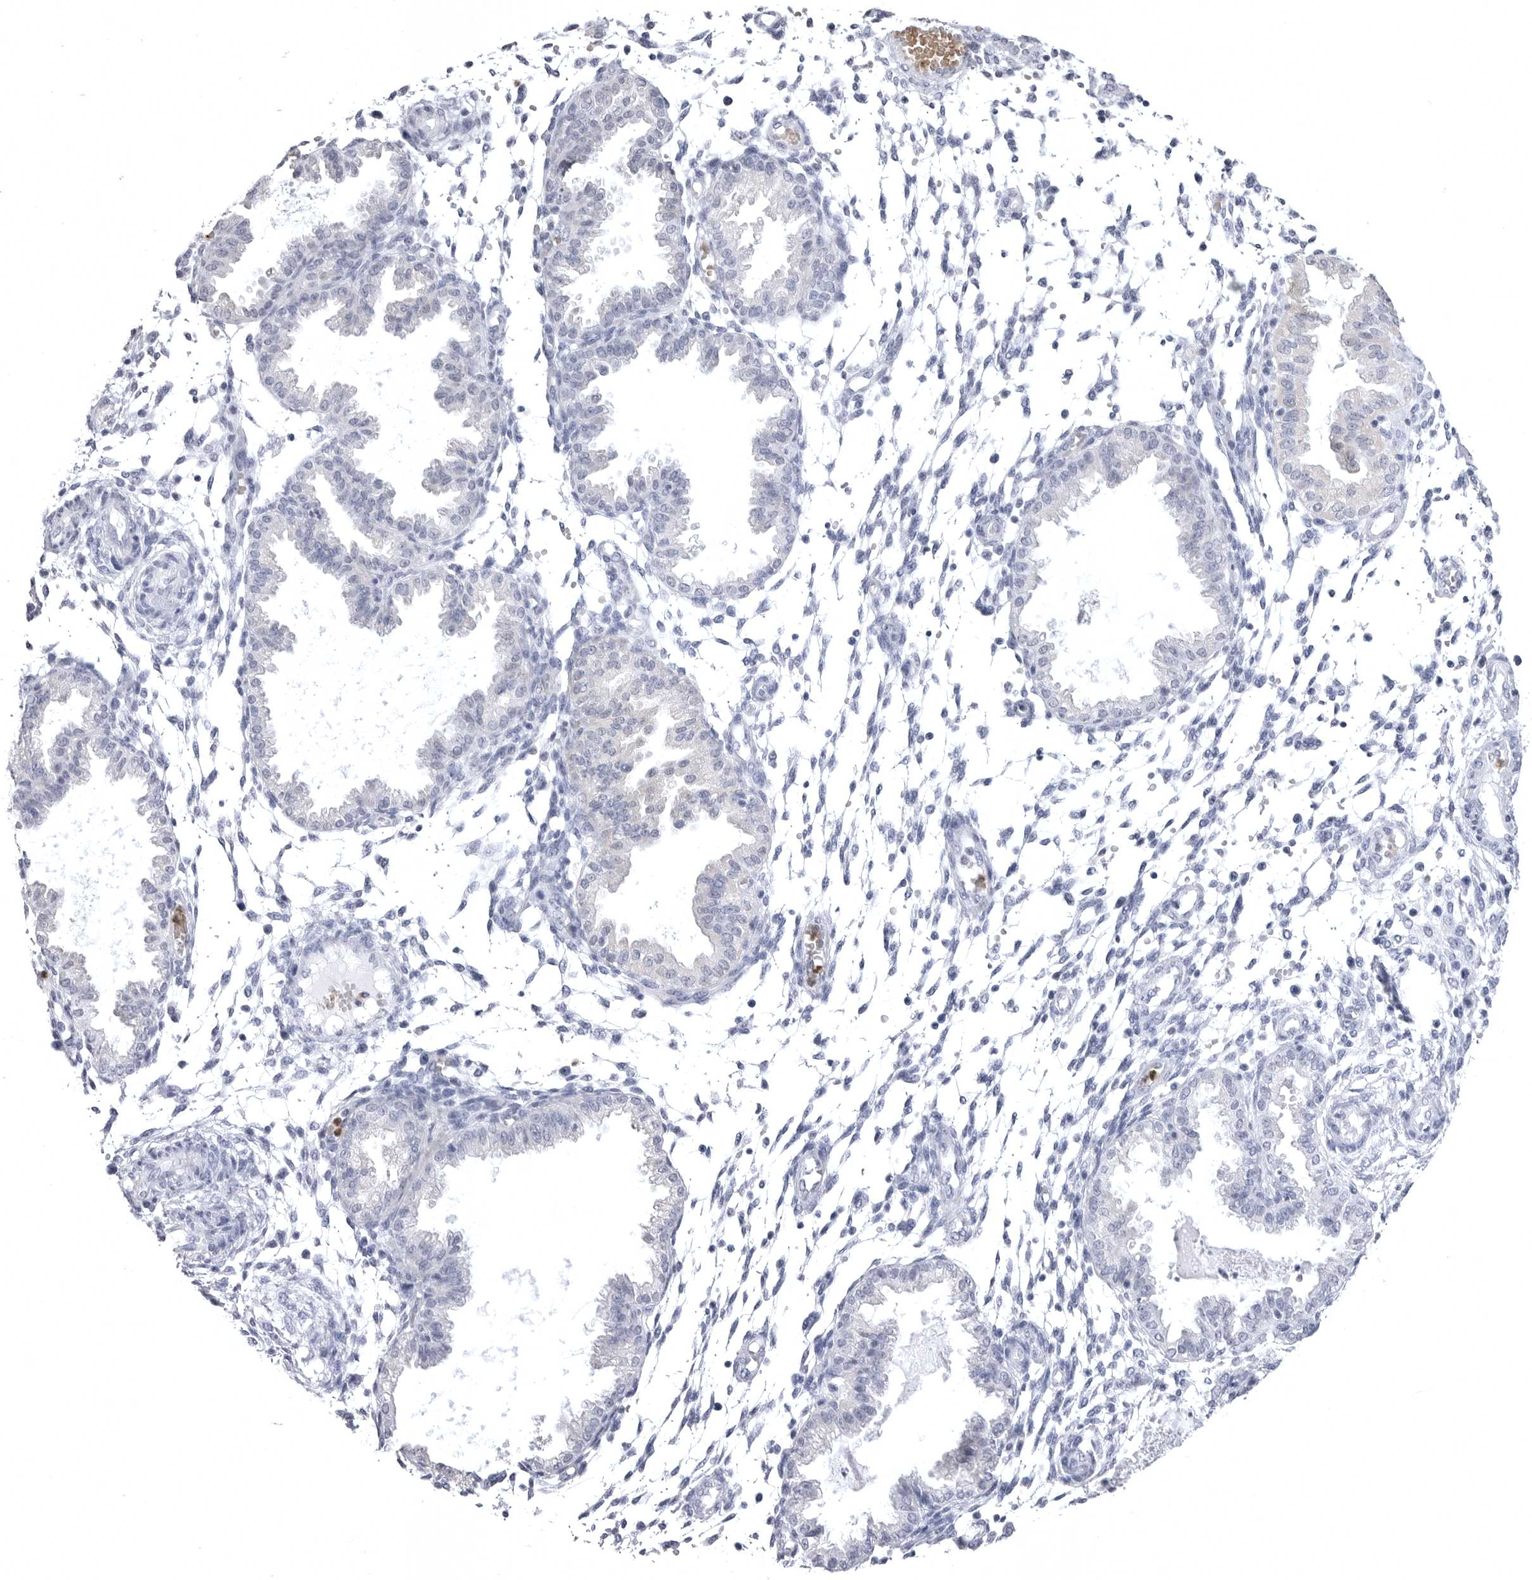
{"staining": {"intensity": "negative", "quantity": "none", "location": "none"}, "tissue": "endometrium", "cell_type": "Cells in endometrial stroma", "image_type": "normal", "snomed": [{"axis": "morphology", "description": "Normal tissue, NOS"}, {"axis": "topography", "description": "Endometrium"}], "caption": "This micrograph is of unremarkable endometrium stained with IHC to label a protein in brown with the nuclei are counter-stained blue. There is no expression in cells in endometrial stroma.", "gene": "STAP2", "patient": {"sex": "female", "age": 33}}